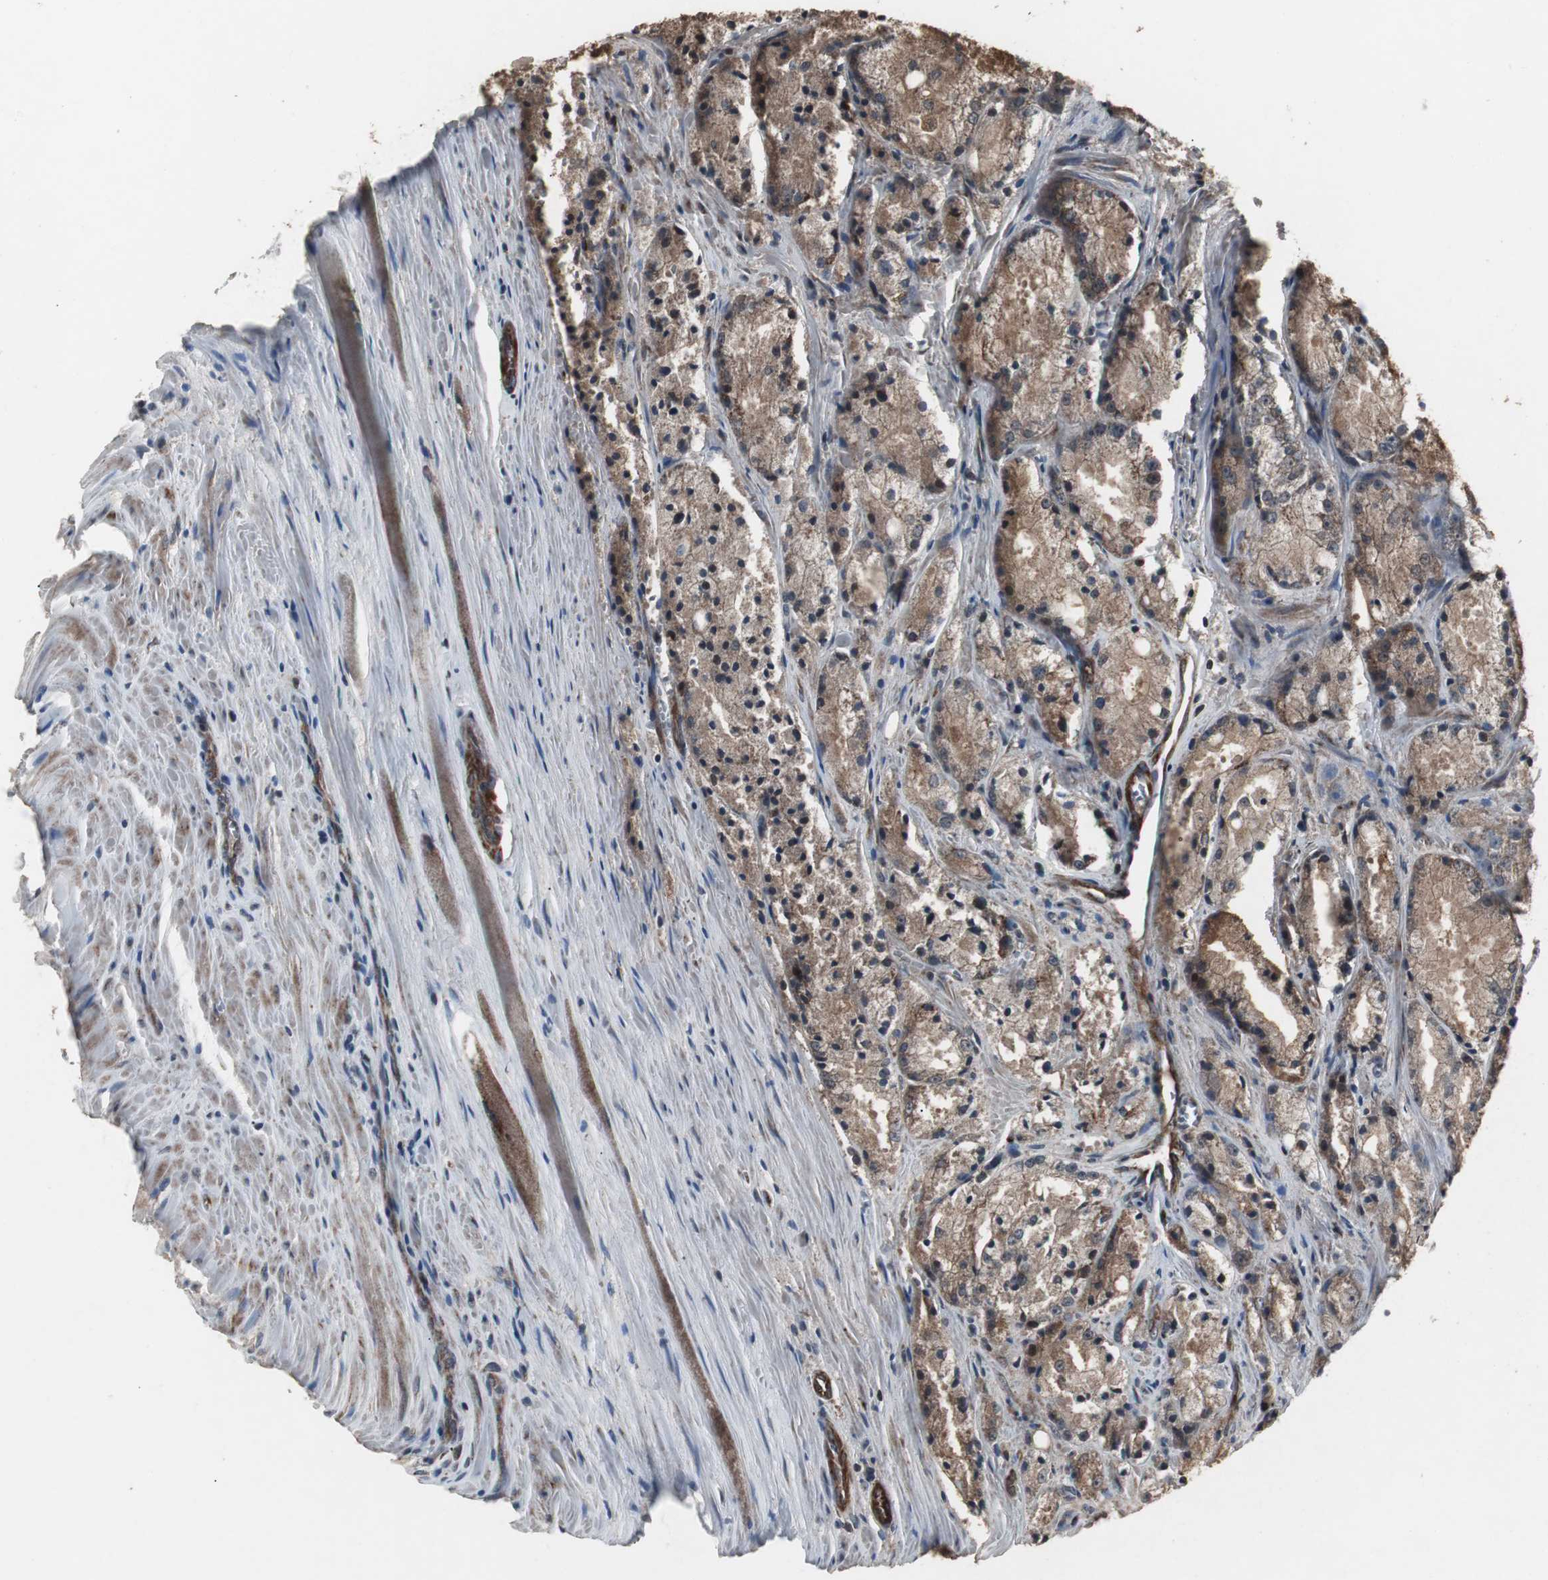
{"staining": {"intensity": "moderate", "quantity": ">75%", "location": "cytoplasmic/membranous"}, "tissue": "prostate cancer", "cell_type": "Tumor cells", "image_type": "cancer", "snomed": [{"axis": "morphology", "description": "Adenocarcinoma, High grade"}, {"axis": "topography", "description": "Prostate"}], "caption": "Immunohistochemistry staining of prostate high-grade adenocarcinoma, which reveals medium levels of moderate cytoplasmic/membranous expression in approximately >75% of tumor cells indicating moderate cytoplasmic/membranous protein positivity. The staining was performed using DAB (brown) for protein detection and nuclei were counterstained in hematoxylin (blue).", "gene": "MRPL40", "patient": {"sex": "male", "age": 64}}